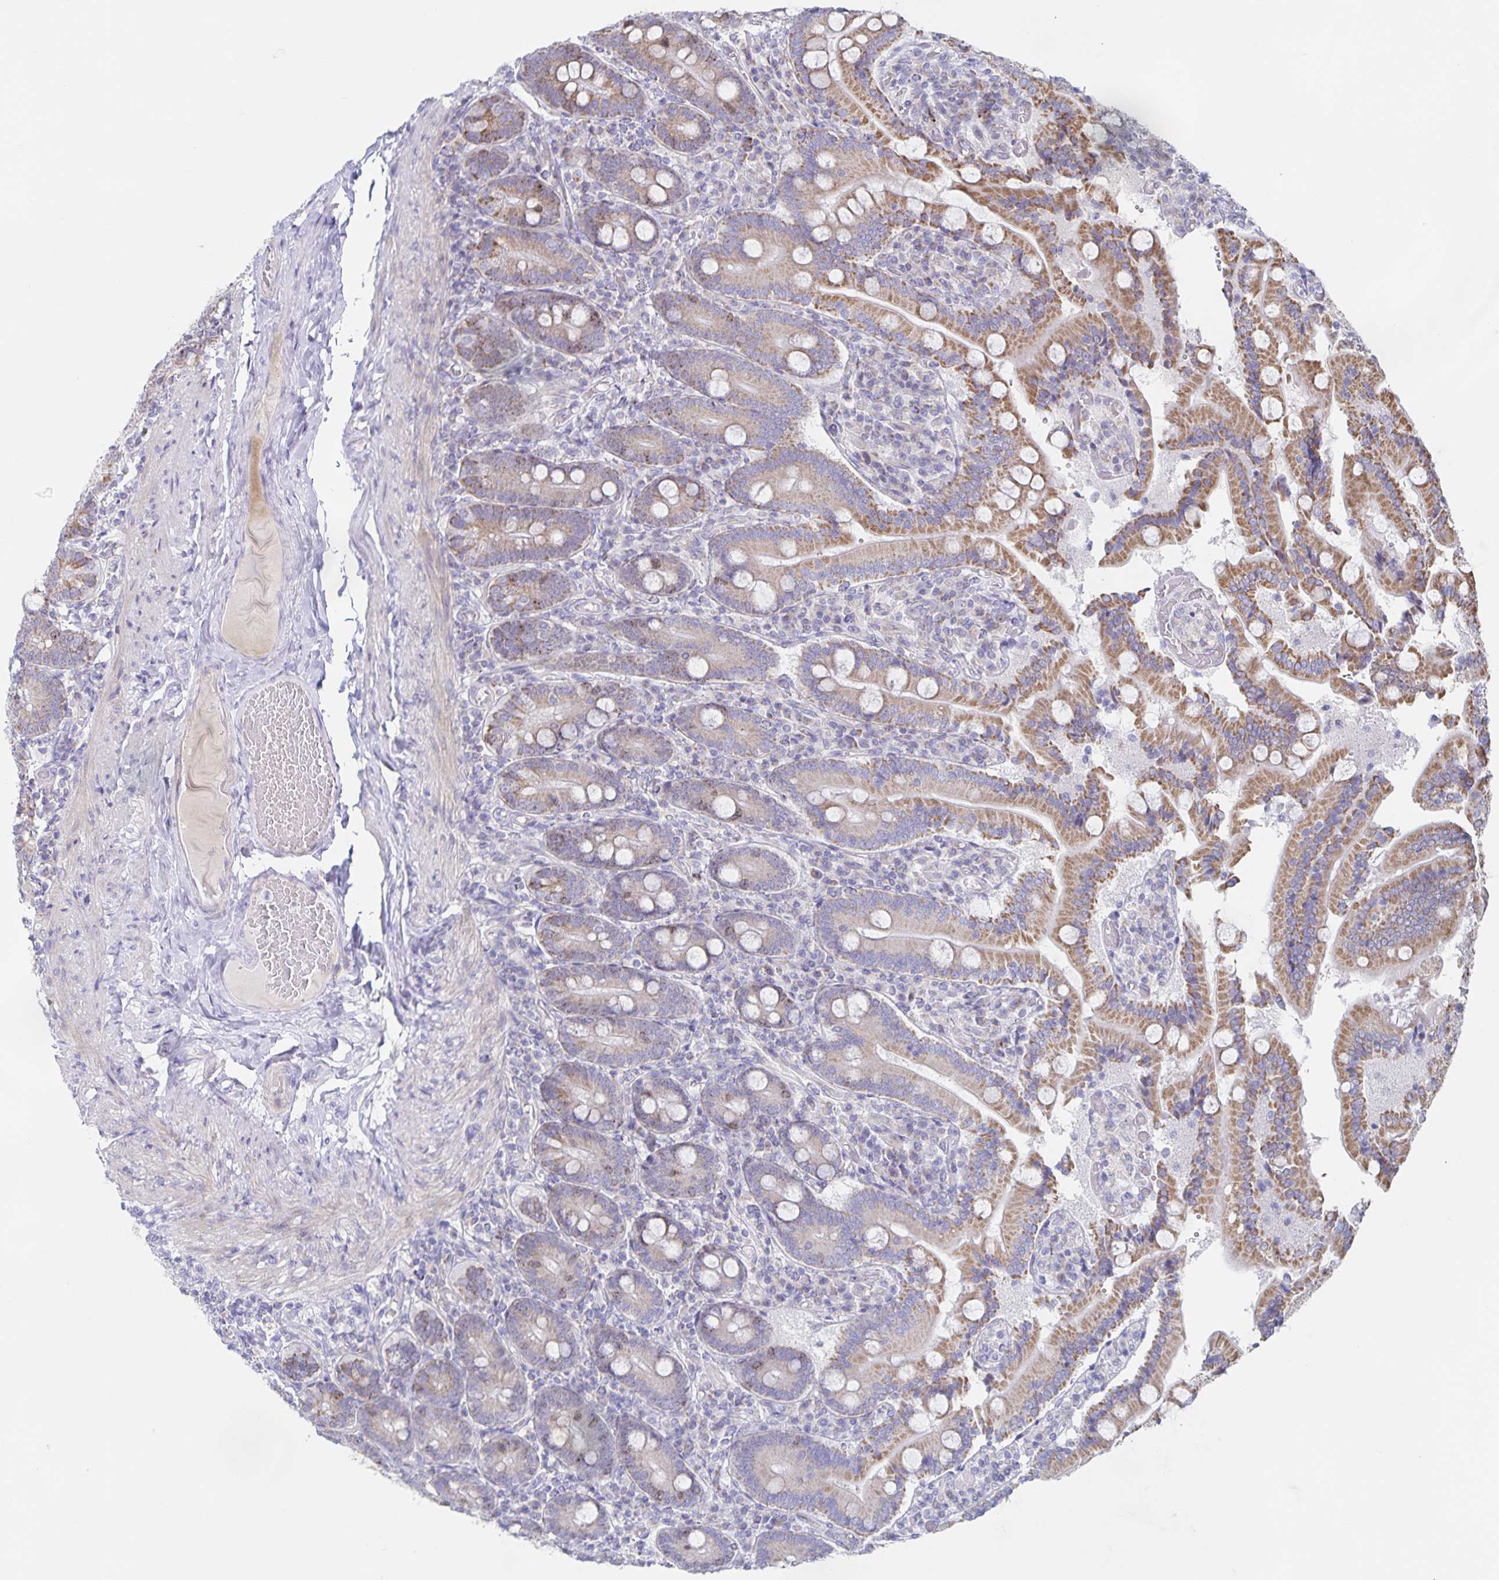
{"staining": {"intensity": "moderate", "quantity": "25%-75%", "location": "cytoplasmic/membranous"}, "tissue": "duodenum", "cell_type": "Glandular cells", "image_type": "normal", "snomed": [{"axis": "morphology", "description": "Normal tissue, NOS"}, {"axis": "topography", "description": "Duodenum"}], "caption": "Immunohistochemical staining of unremarkable human duodenum reveals medium levels of moderate cytoplasmic/membranous staining in approximately 25%-75% of glandular cells.", "gene": "CENPH", "patient": {"sex": "female", "age": 62}}